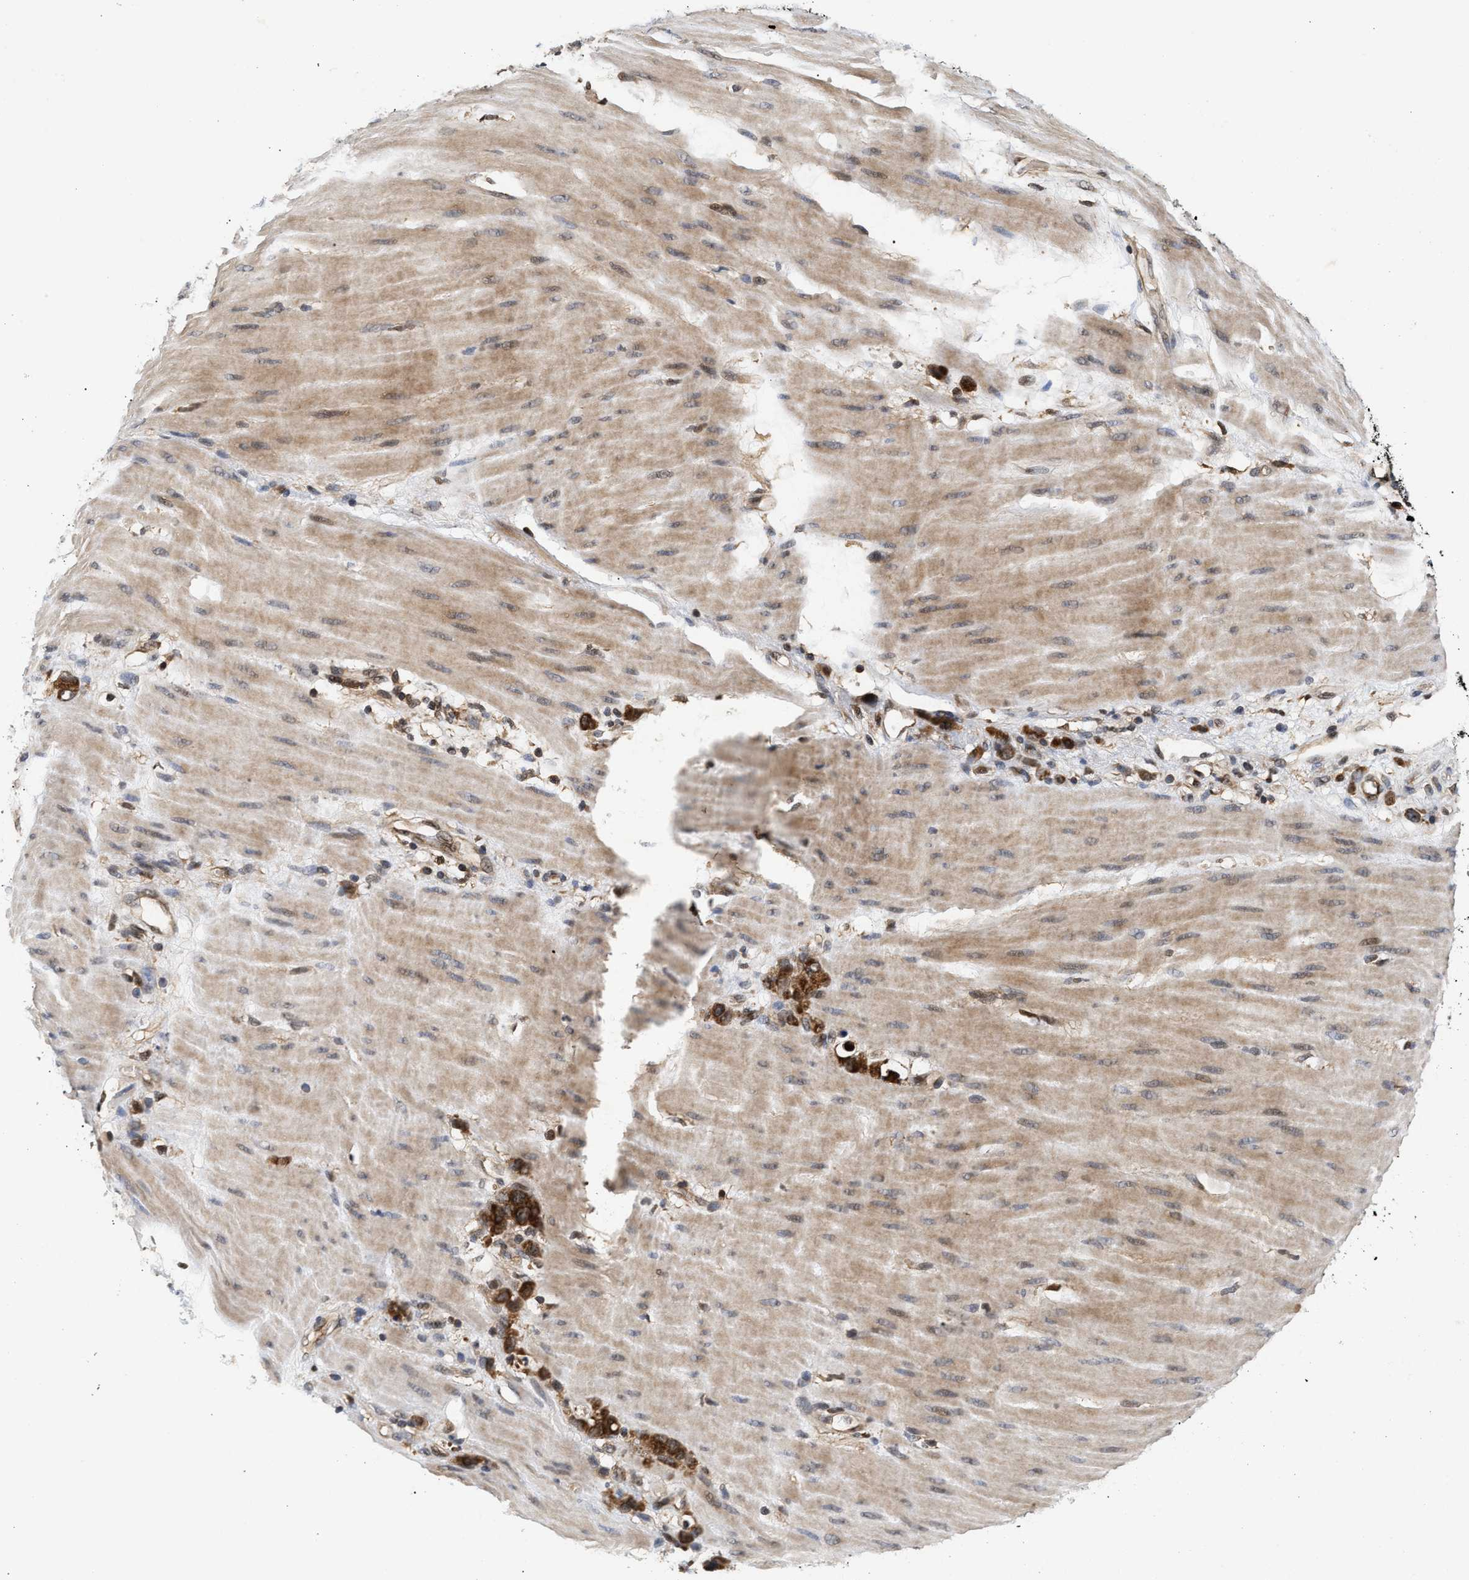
{"staining": {"intensity": "strong", "quantity": ">75%", "location": "cytoplasmic/membranous"}, "tissue": "stomach cancer", "cell_type": "Tumor cells", "image_type": "cancer", "snomed": [{"axis": "morphology", "description": "Adenocarcinoma, NOS"}, {"axis": "topography", "description": "Stomach"}], "caption": "This image exhibits IHC staining of stomach cancer (adenocarcinoma), with high strong cytoplasmic/membranous staining in approximately >75% of tumor cells.", "gene": "ABHD5", "patient": {"sex": "male", "age": 82}}